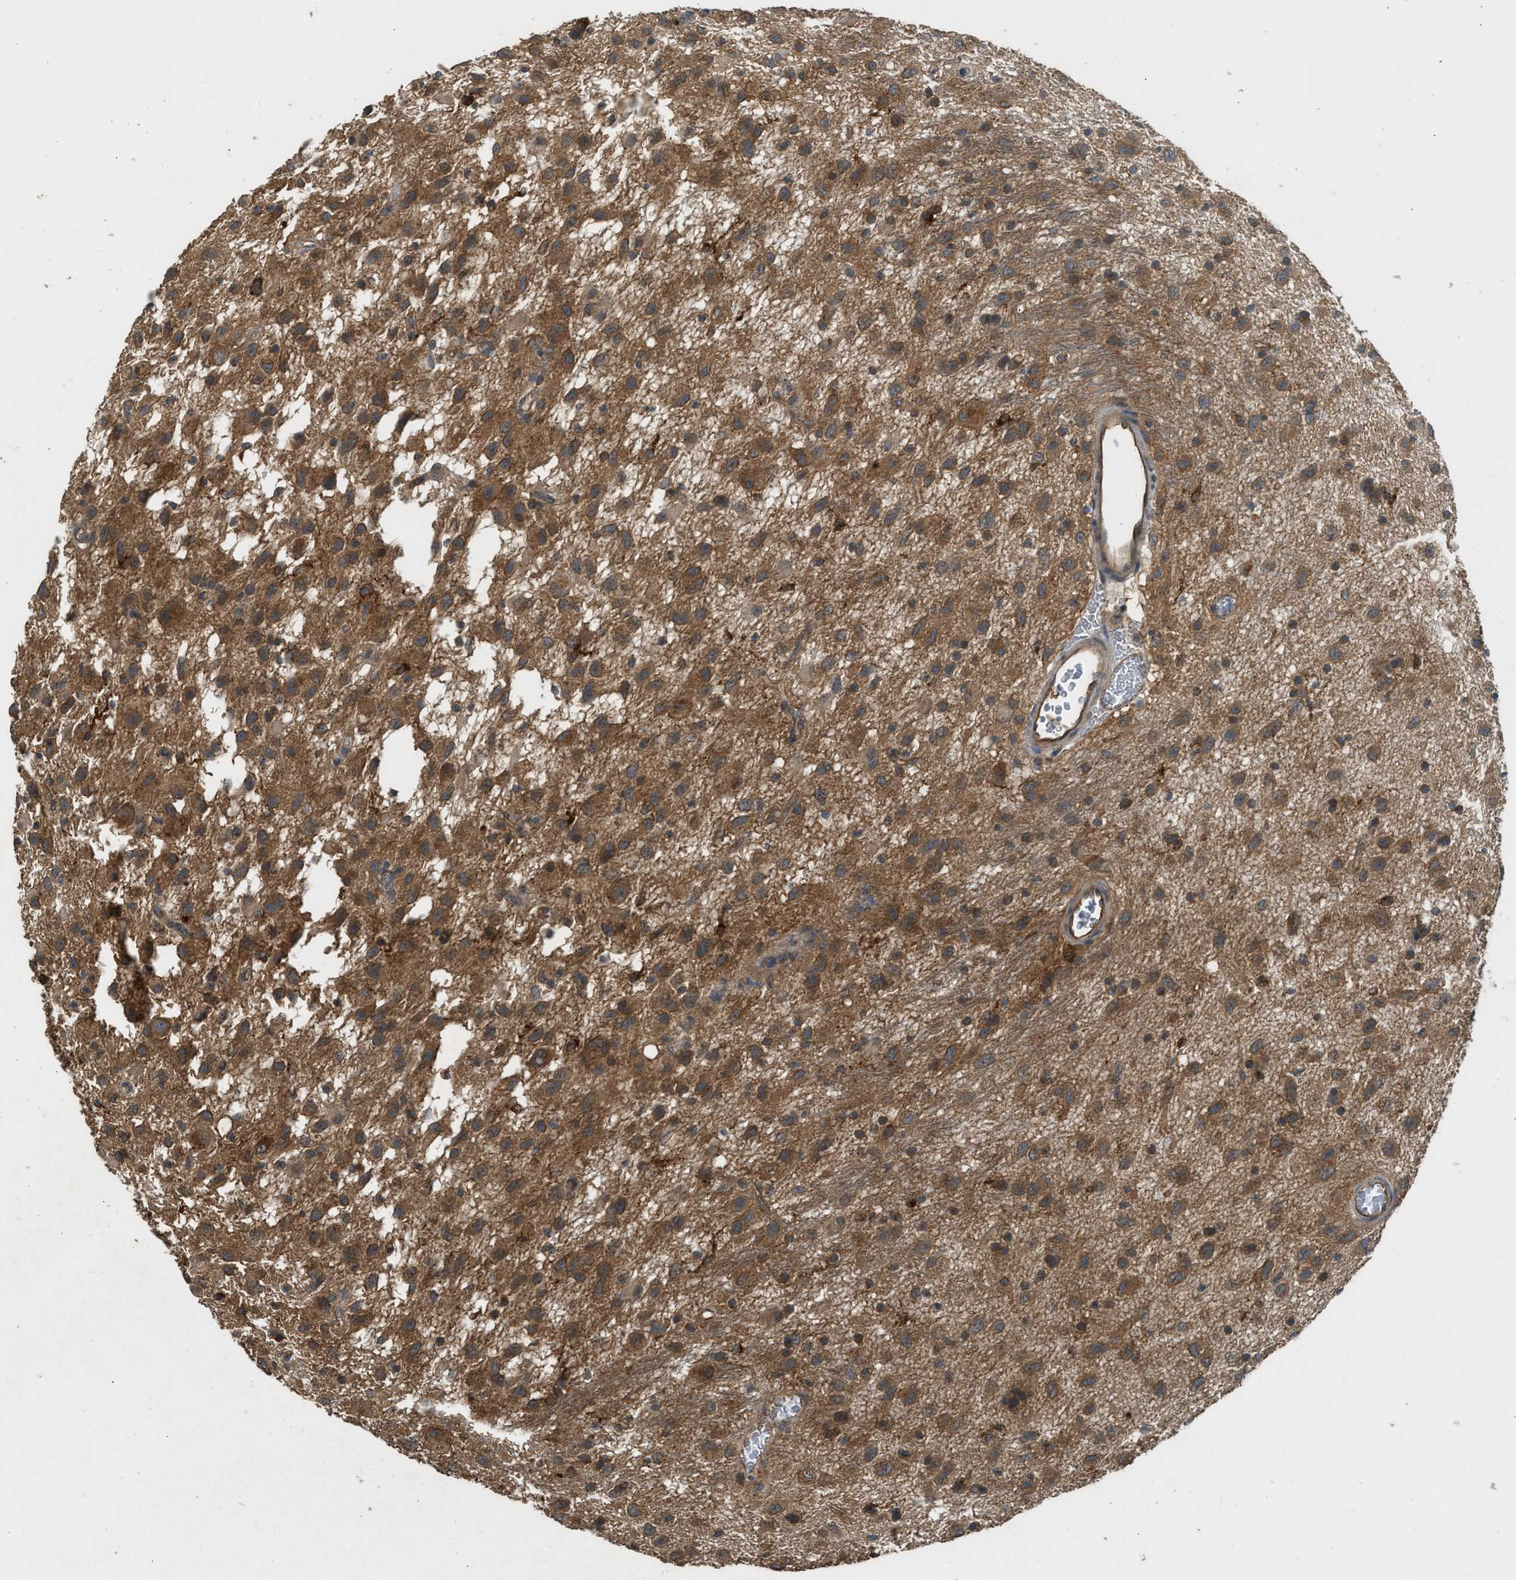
{"staining": {"intensity": "moderate", "quantity": ">75%", "location": "cytoplasmic/membranous"}, "tissue": "glioma", "cell_type": "Tumor cells", "image_type": "cancer", "snomed": [{"axis": "morphology", "description": "Glioma, malignant, Low grade"}, {"axis": "topography", "description": "Brain"}], "caption": "The photomicrograph shows immunohistochemical staining of glioma. There is moderate cytoplasmic/membranous positivity is present in approximately >75% of tumor cells.", "gene": "HIP1R", "patient": {"sex": "male", "age": 77}}